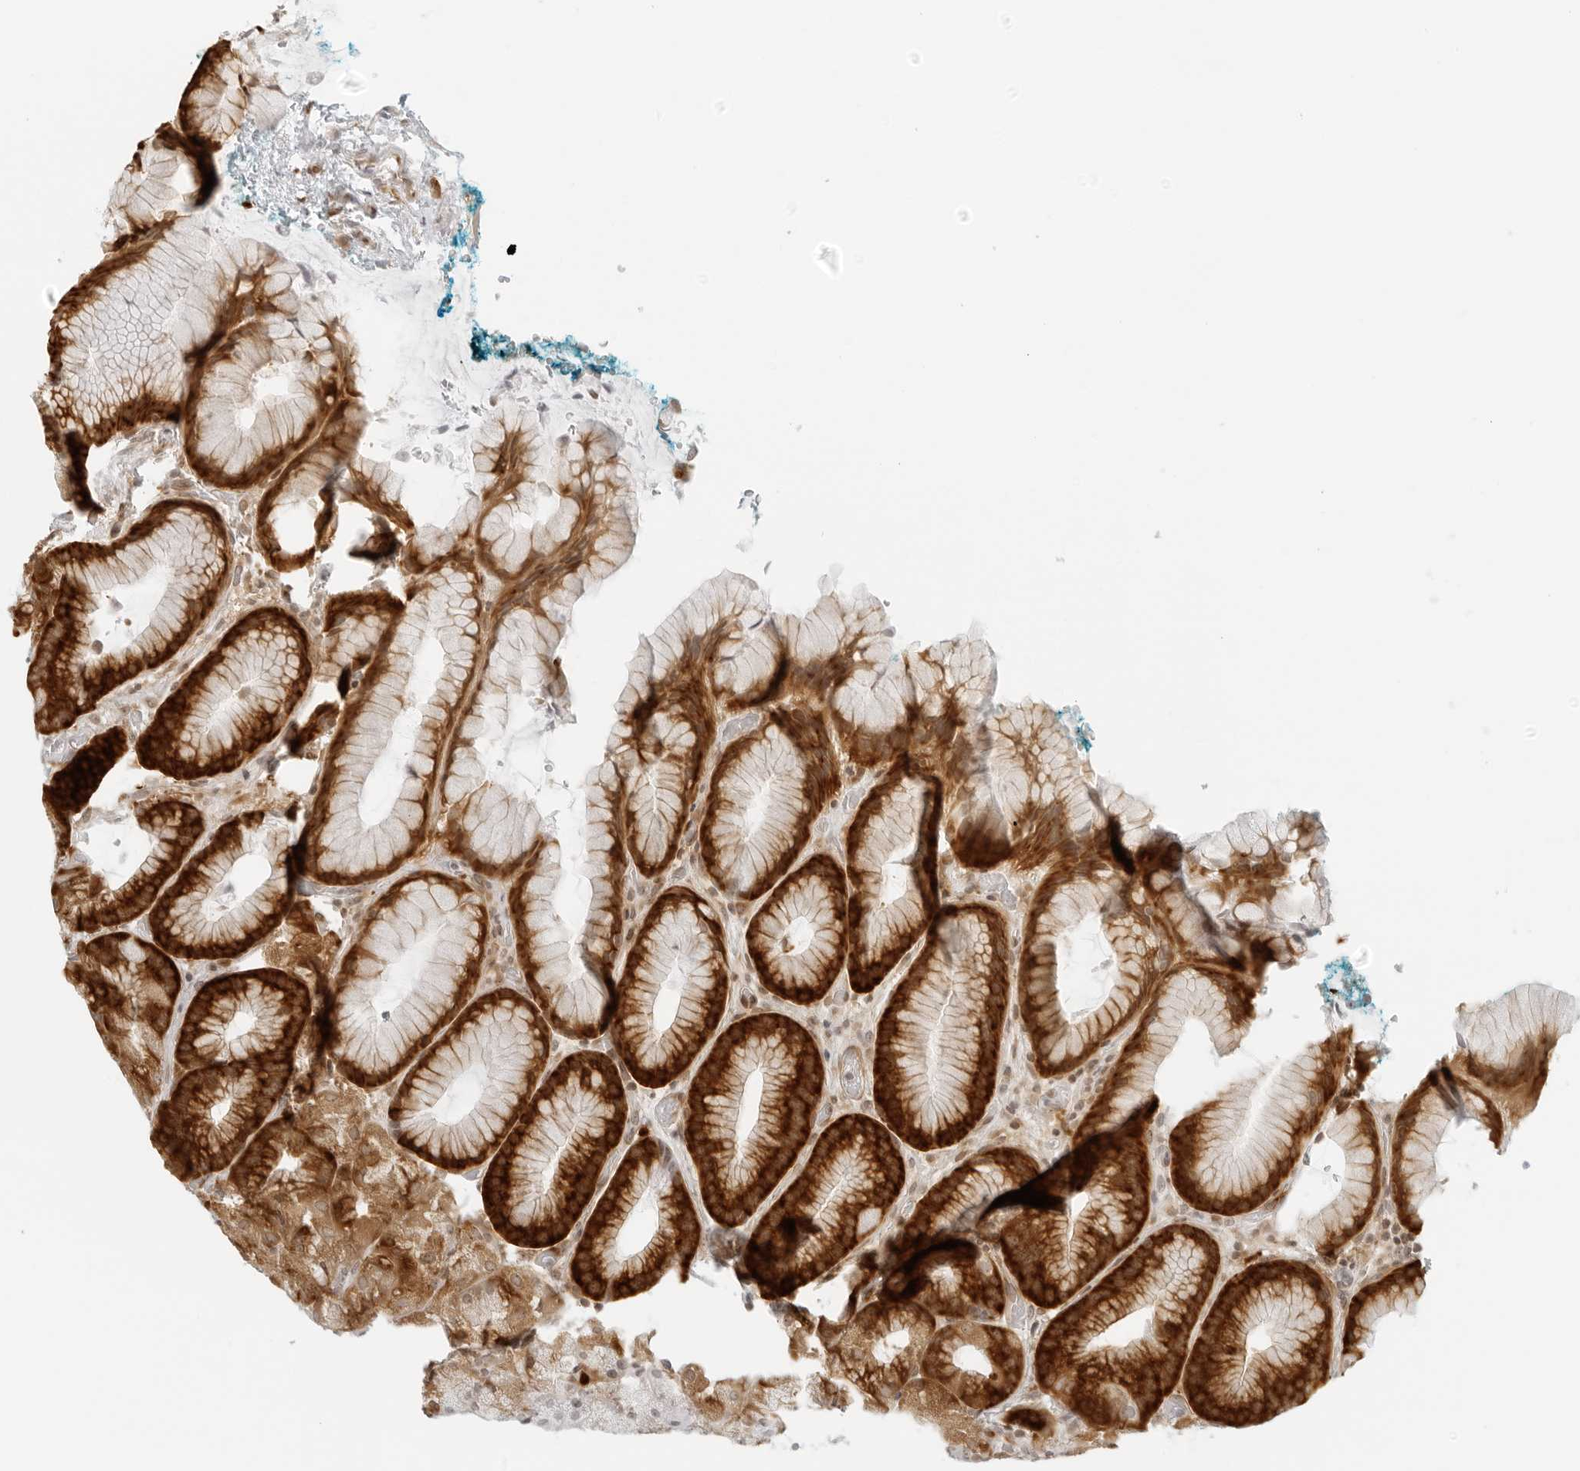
{"staining": {"intensity": "strong", "quantity": ">75%", "location": "cytoplasmic/membranous"}, "tissue": "stomach", "cell_type": "Glandular cells", "image_type": "normal", "snomed": [{"axis": "morphology", "description": "Normal tissue, NOS"}, {"axis": "topography", "description": "Stomach, upper"}, {"axis": "topography", "description": "Stomach"}], "caption": "Immunohistochemistry (IHC) staining of benign stomach, which reveals high levels of strong cytoplasmic/membranous staining in approximately >75% of glandular cells indicating strong cytoplasmic/membranous protein expression. The staining was performed using DAB (brown) for protein detection and nuclei were counterstained in hematoxylin (blue).", "gene": "EIF4G1", "patient": {"sex": "male", "age": 48}}